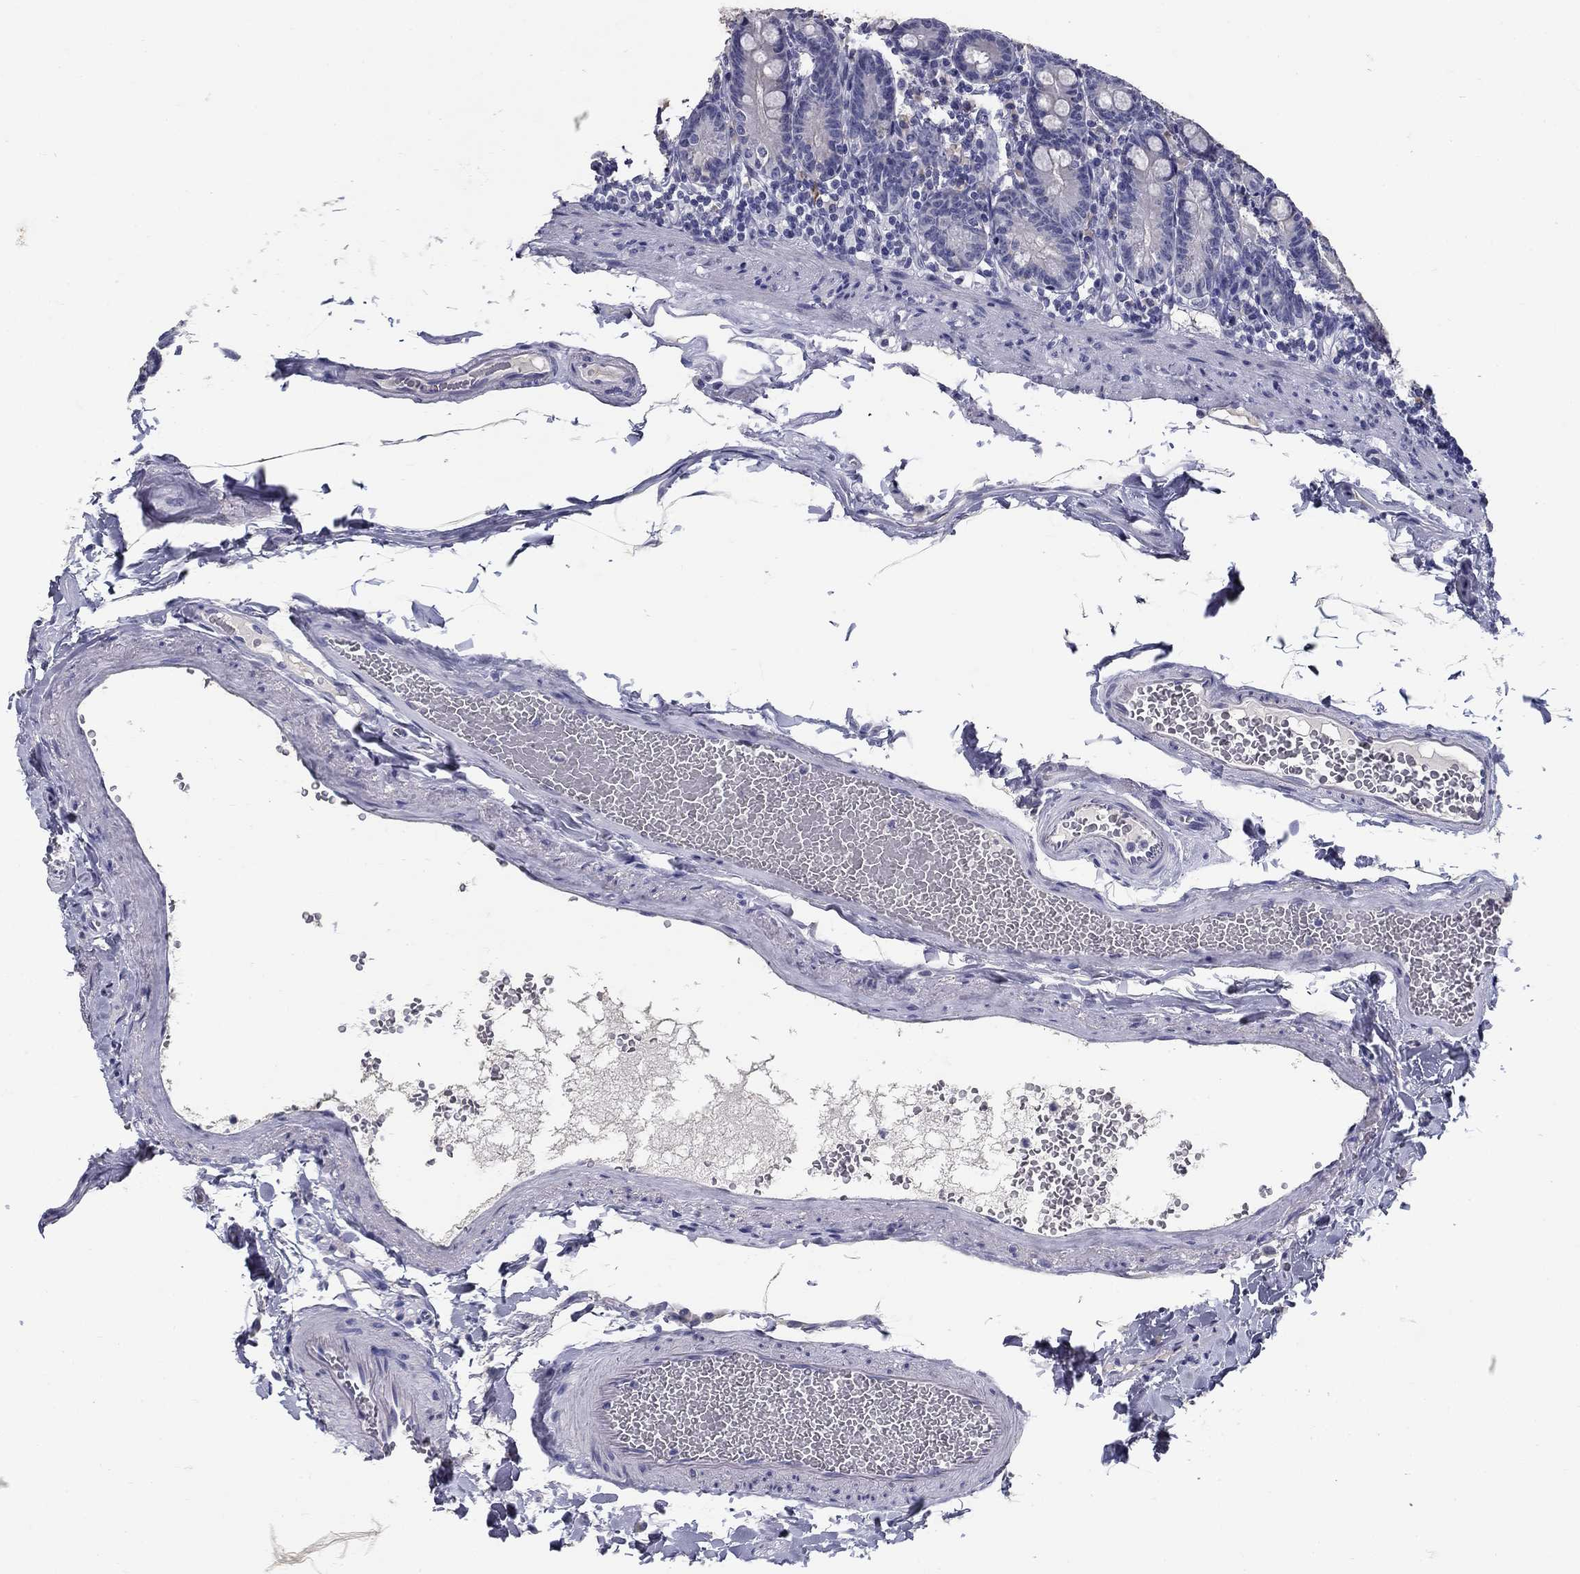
{"staining": {"intensity": "negative", "quantity": "none", "location": "none"}, "tissue": "duodenum", "cell_type": "Glandular cells", "image_type": "normal", "snomed": [{"axis": "morphology", "description": "Normal tissue, NOS"}, {"axis": "topography", "description": "Duodenum"}], "caption": "This histopathology image is of benign duodenum stained with immunohistochemistry to label a protein in brown with the nuclei are counter-stained blue. There is no positivity in glandular cells.", "gene": "POMC", "patient": {"sex": "female", "age": 67}}